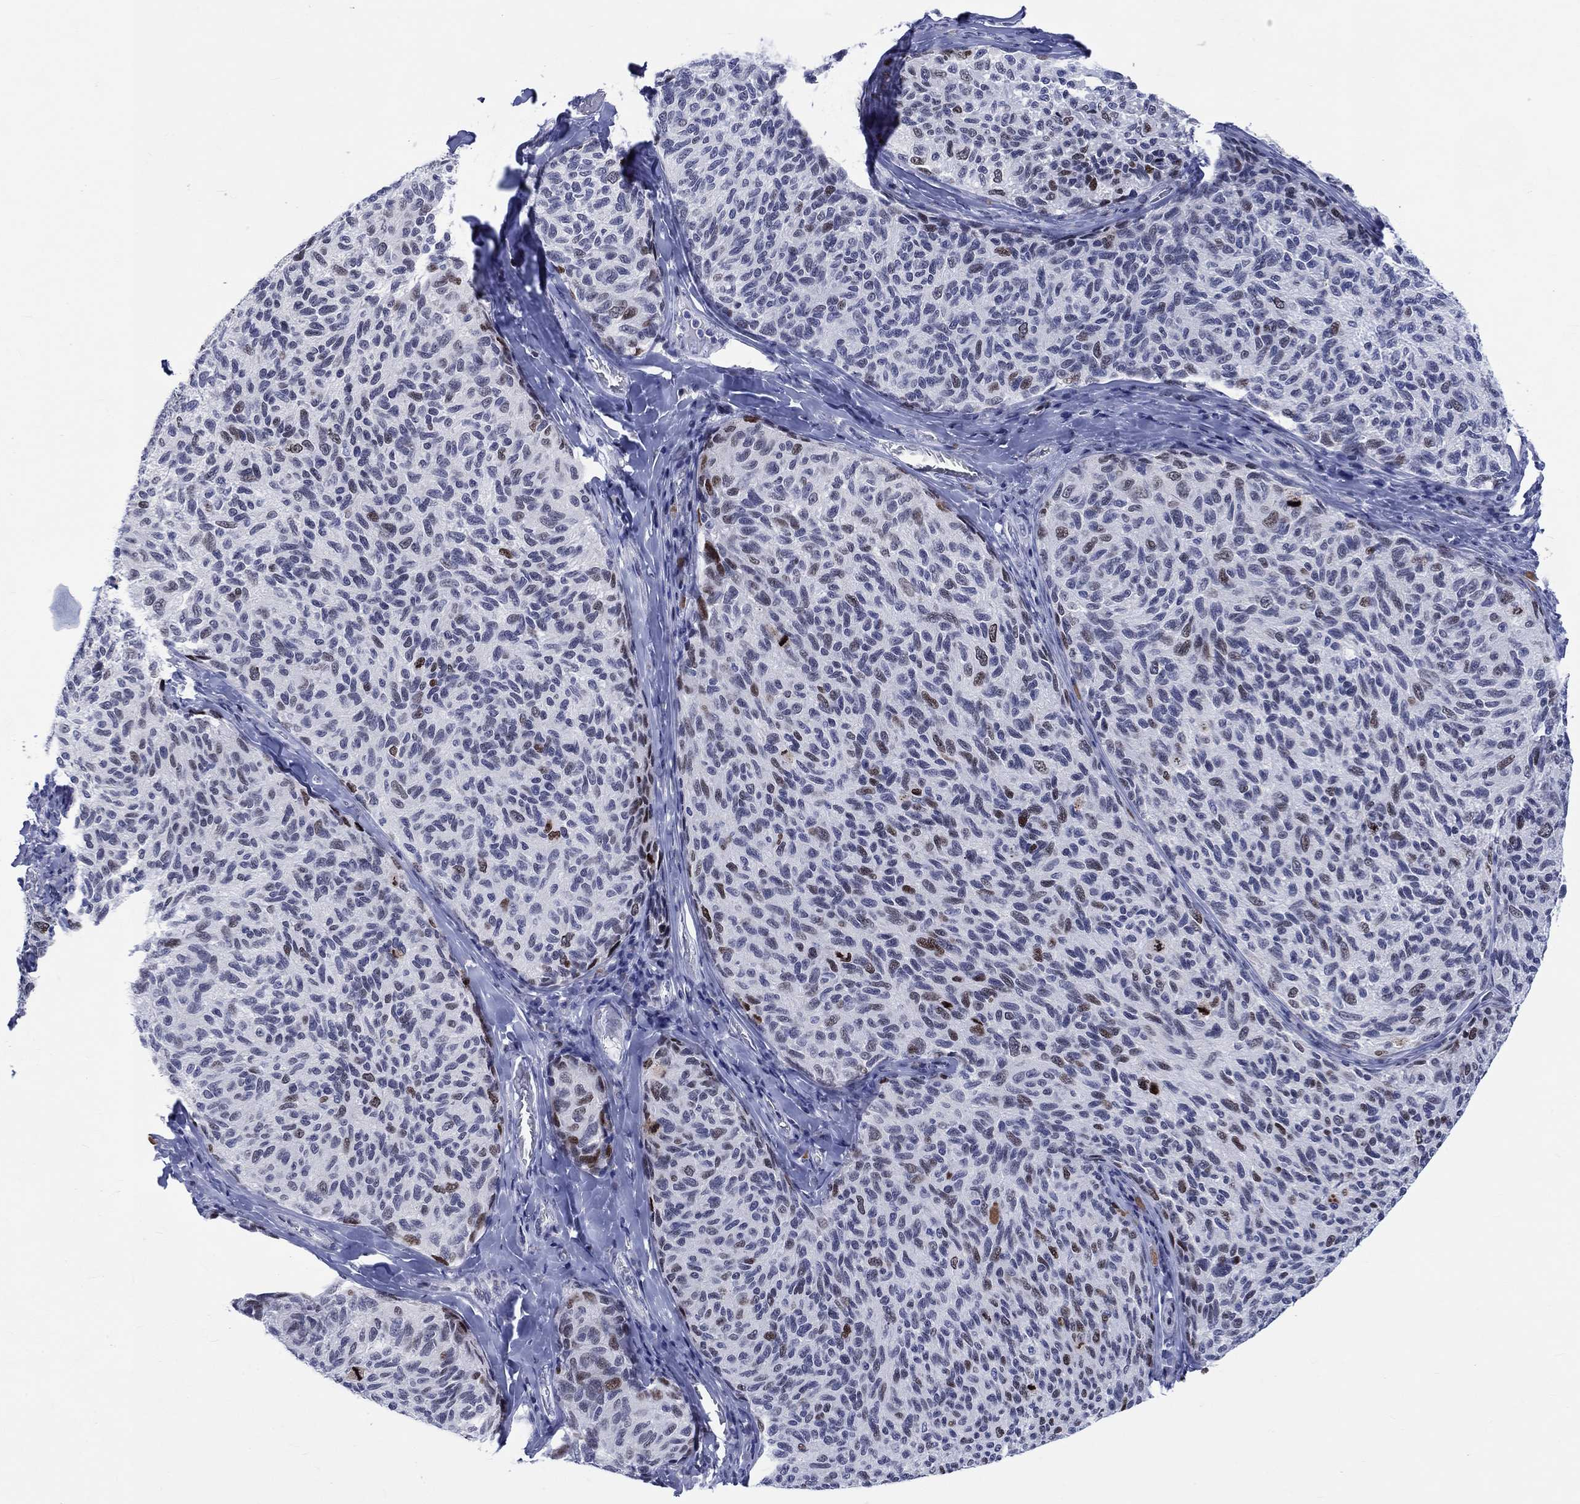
{"staining": {"intensity": "strong", "quantity": "<25%", "location": "nuclear"}, "tissue": "melanoma", "cell_type": "Tumor cells", "image_type": "cancer", "snomed": [{"axis": "morphology", "description": "Malignant melanoma, NOS"}, {"axis": "topography", "description": "Skin"}], "caption": "The image demonstrates staining of melanoma, revealing strong nuclear protein positivity (brown color) within tumor cells. (DAB IHC with brightfield microscopy, high magnification).", "gene": "CDCA2", "patient": {"sex": "female", "age": 73}}